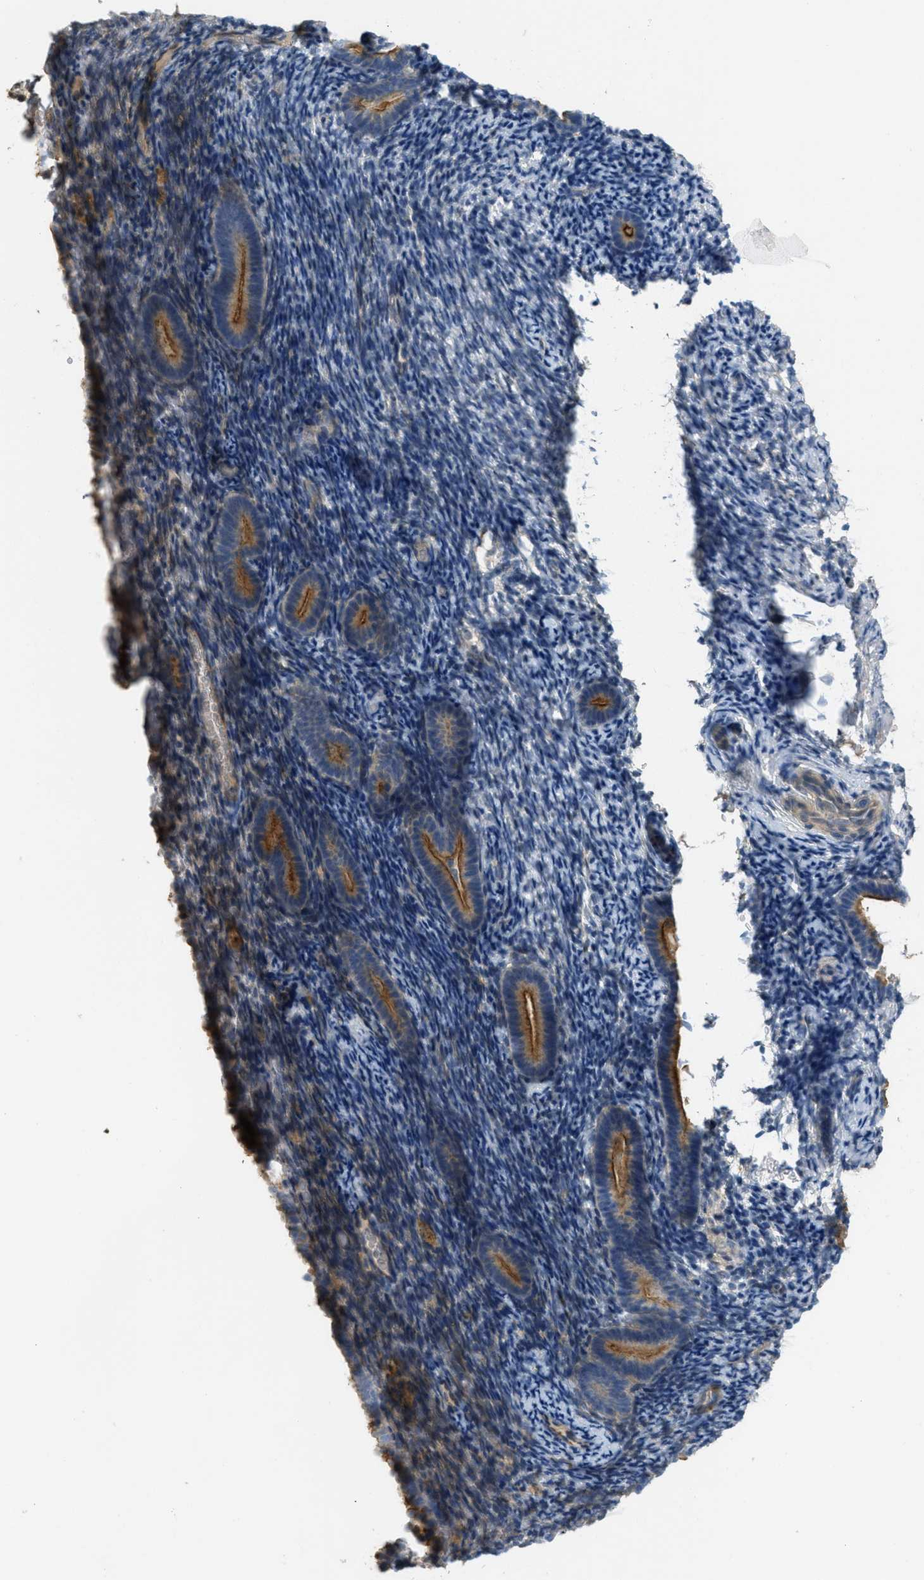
{"staining": {"intensity": "negative", "quantity": "none", "location": "none"}, "tissue": "endometrium", "cell_type": "Cells in endometrial stroma", "image_type": "normal", "snomed": [{"axis": "morphology", "description": "Normal tissue, NOS"}, {"axis": "topography", "description": "Endometrium"}], "caption": "Human endometrium stained for a protein using immunohistochemistry (IHC) reveals no expression in cells in endometrial stroma.", "gene": "ADCY5", "patient": {"sex": "female", "age": 51}}